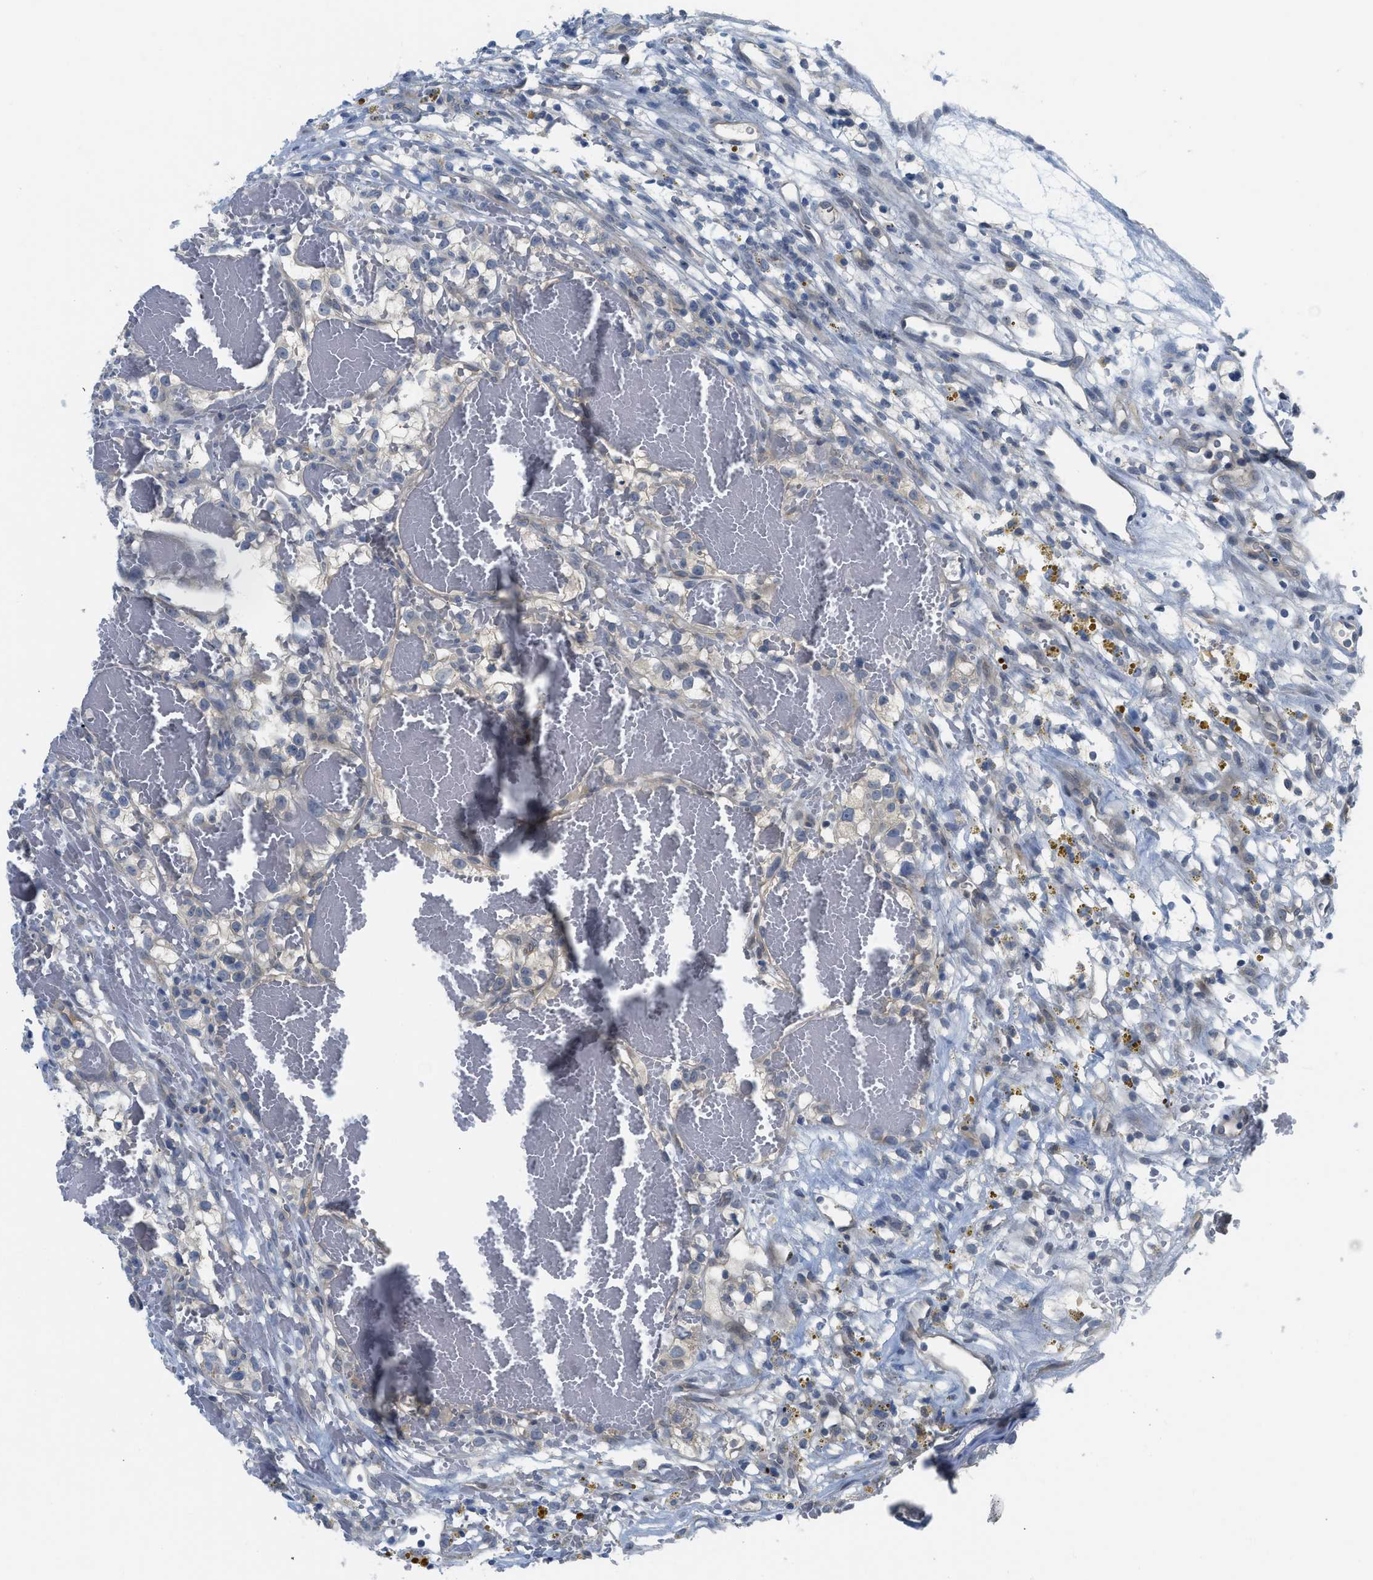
{"staining": {"intensity": "negative", "quantity": "none", "location": "none"}, "tissue": "renal cancer", "cell_type": "Tumor cells", "image_type": "cancer", "snomed": [{"axis": "morphology", "description": "Adenocarcinoma, NOS"}, {"axis": "topography", "description": "Kidney"}], "caption": "The image displays no staining of tumor cells in renal adenocarcinoma. (Immunohistochemistry, brightfield microscopy, high magnification).", "gene": "TNFAIP1", "patient": {"sex": "female", "age": 57}}